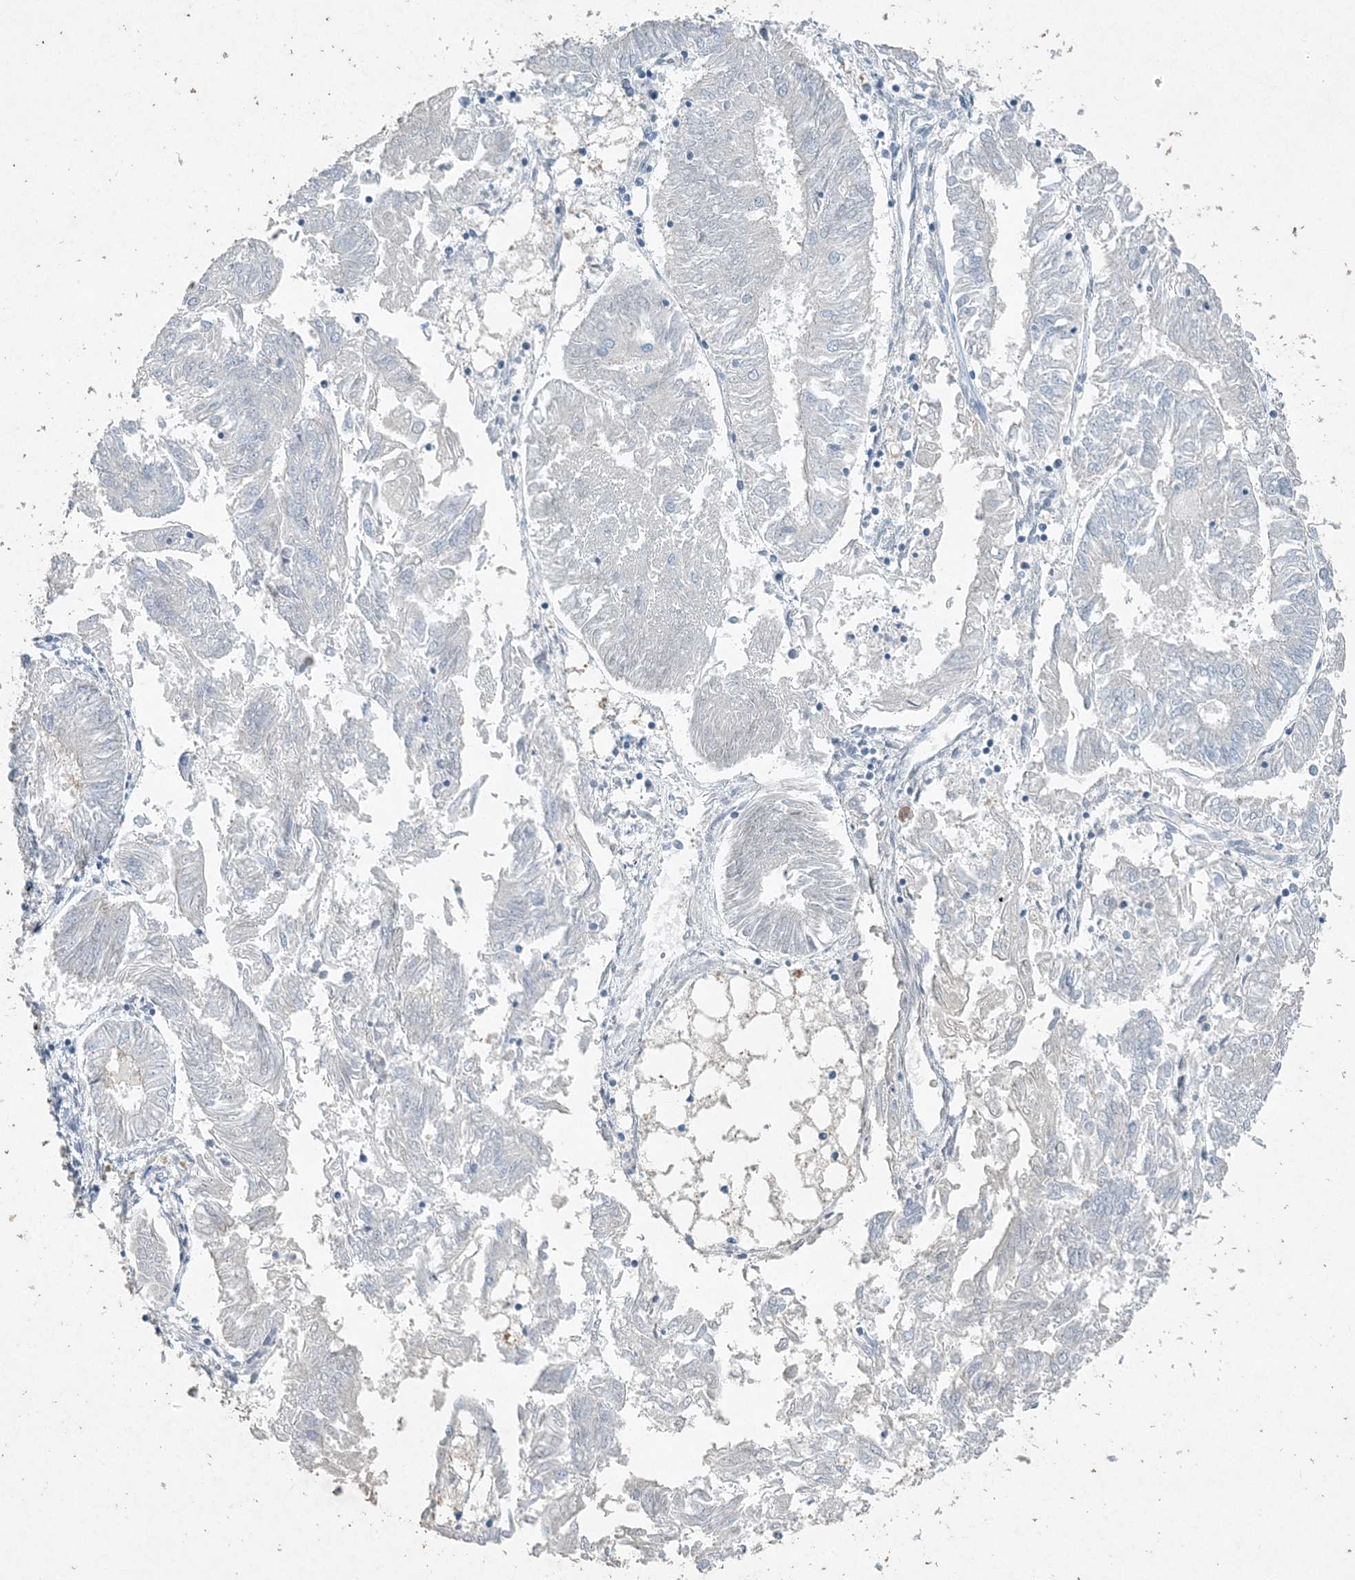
{"staining": {"intensity": "negative", "quantity": "none", "location": "none"}, "tissue": "endometrial cancer", "cell_type": "Tumor cells", "image_type": "cancer", "snomed": [{"axis": "morphology", "description": "Adenocarcinoma, NOS"}, {"axis": "topography", "description": "Endometrium"}], "caption": "DAB (3,3'-diaminobenzidine) immunohistochemical staining of adenocarcinoma (endometrial) shows no significant expression in tumor cells.", "gene": "DNAH5", "patient": {"sex": "female", "age": 58}}